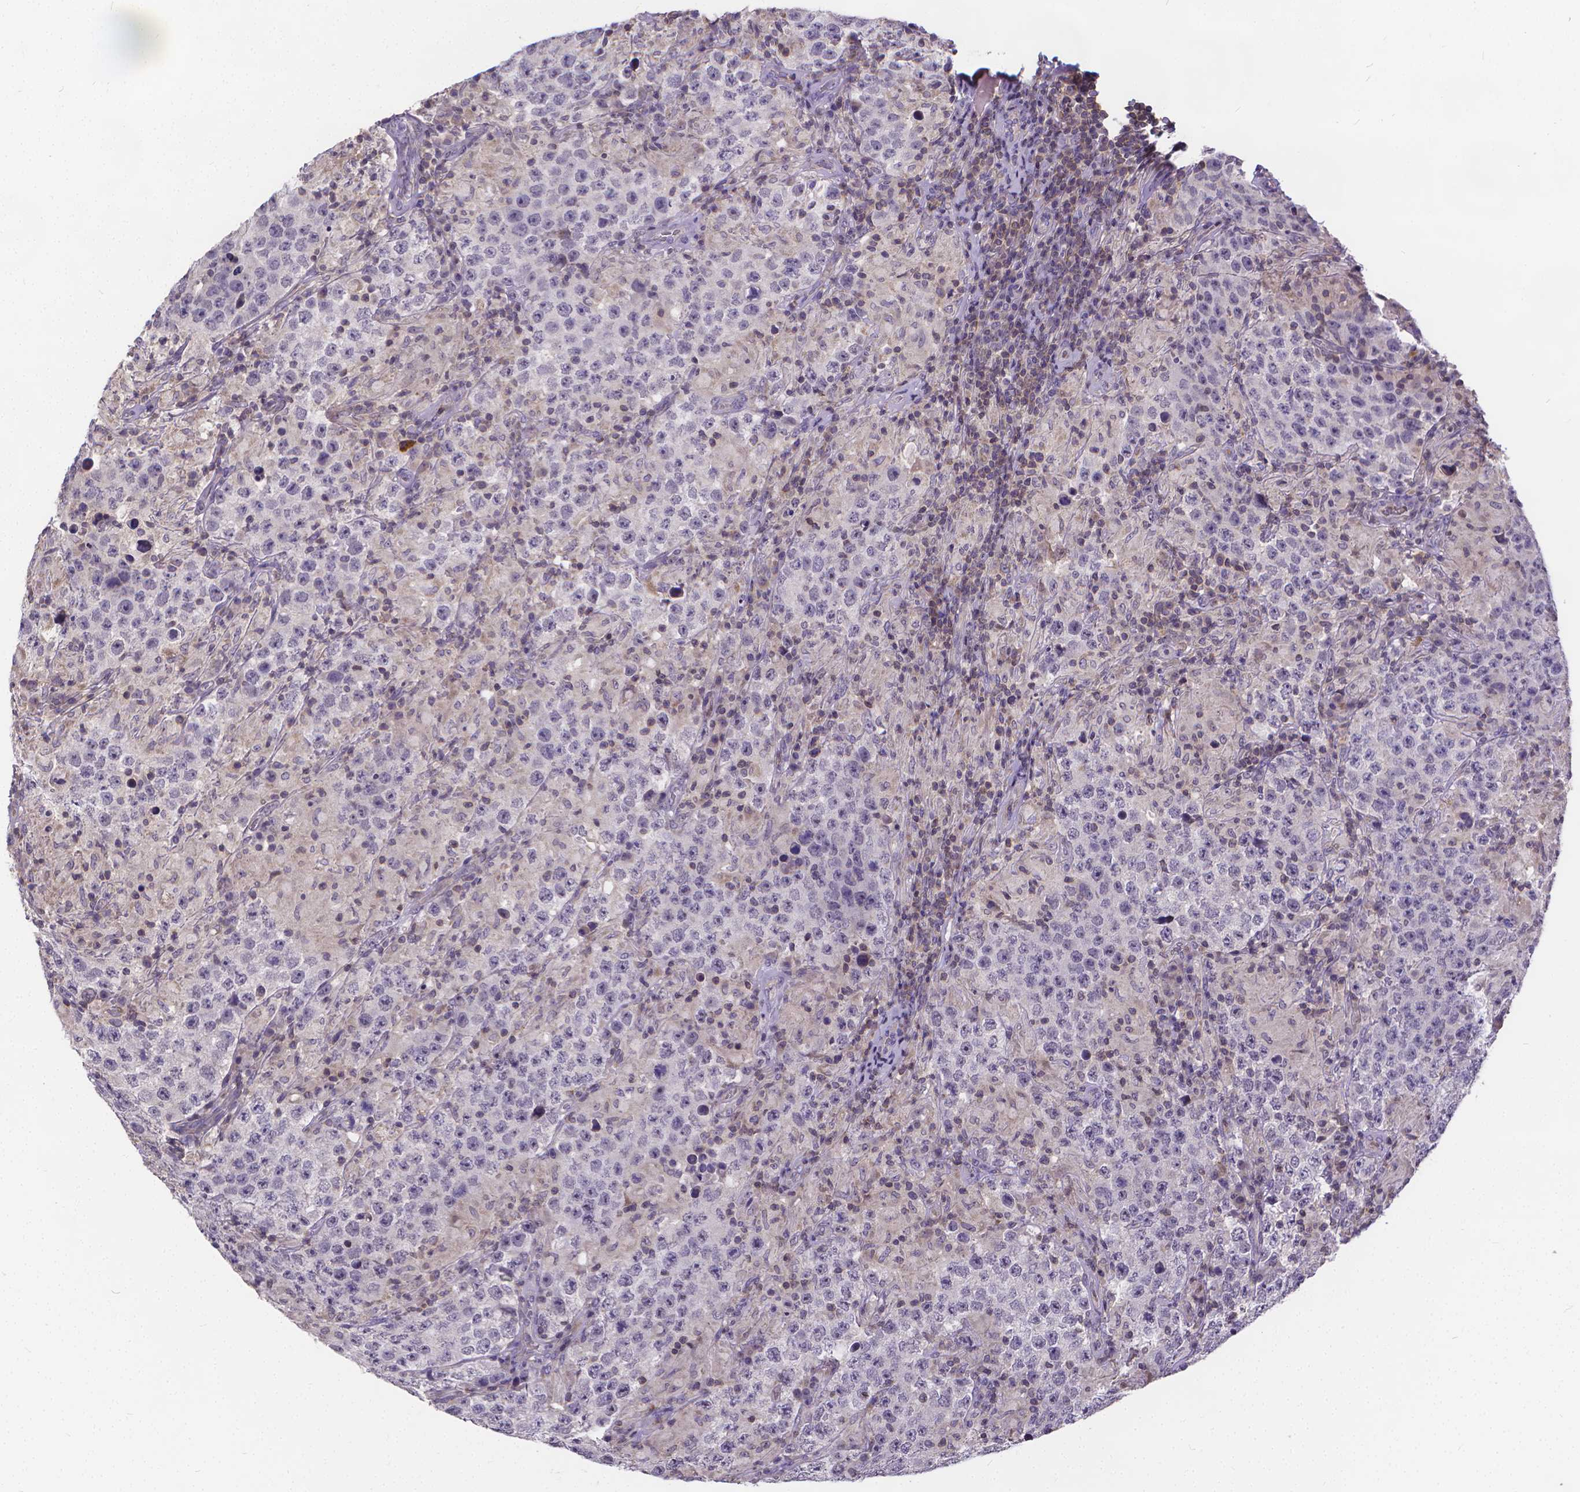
{"staining": {"intensity": "negative", "quantity": "none", "location": "none"}, "tissue": "testis cancer", "cell_type": "Tumor cells", "image_type": "cancer", "snomed": [{"axis": "morphology", "description": "Seminoma, NOS"}, {"axis": "morphology", "description": "Carcinoma, Embryonal, NOS"}, {"axis": "topography", "description": "Testis"}], "caption": "The immunohistochemistry micrograph has no significant expression in tumor cells of testis cancer (embryonal carcinoma) tissue.", "gene": "GLRB", "patient": {"sex": "male", "age": 41}}